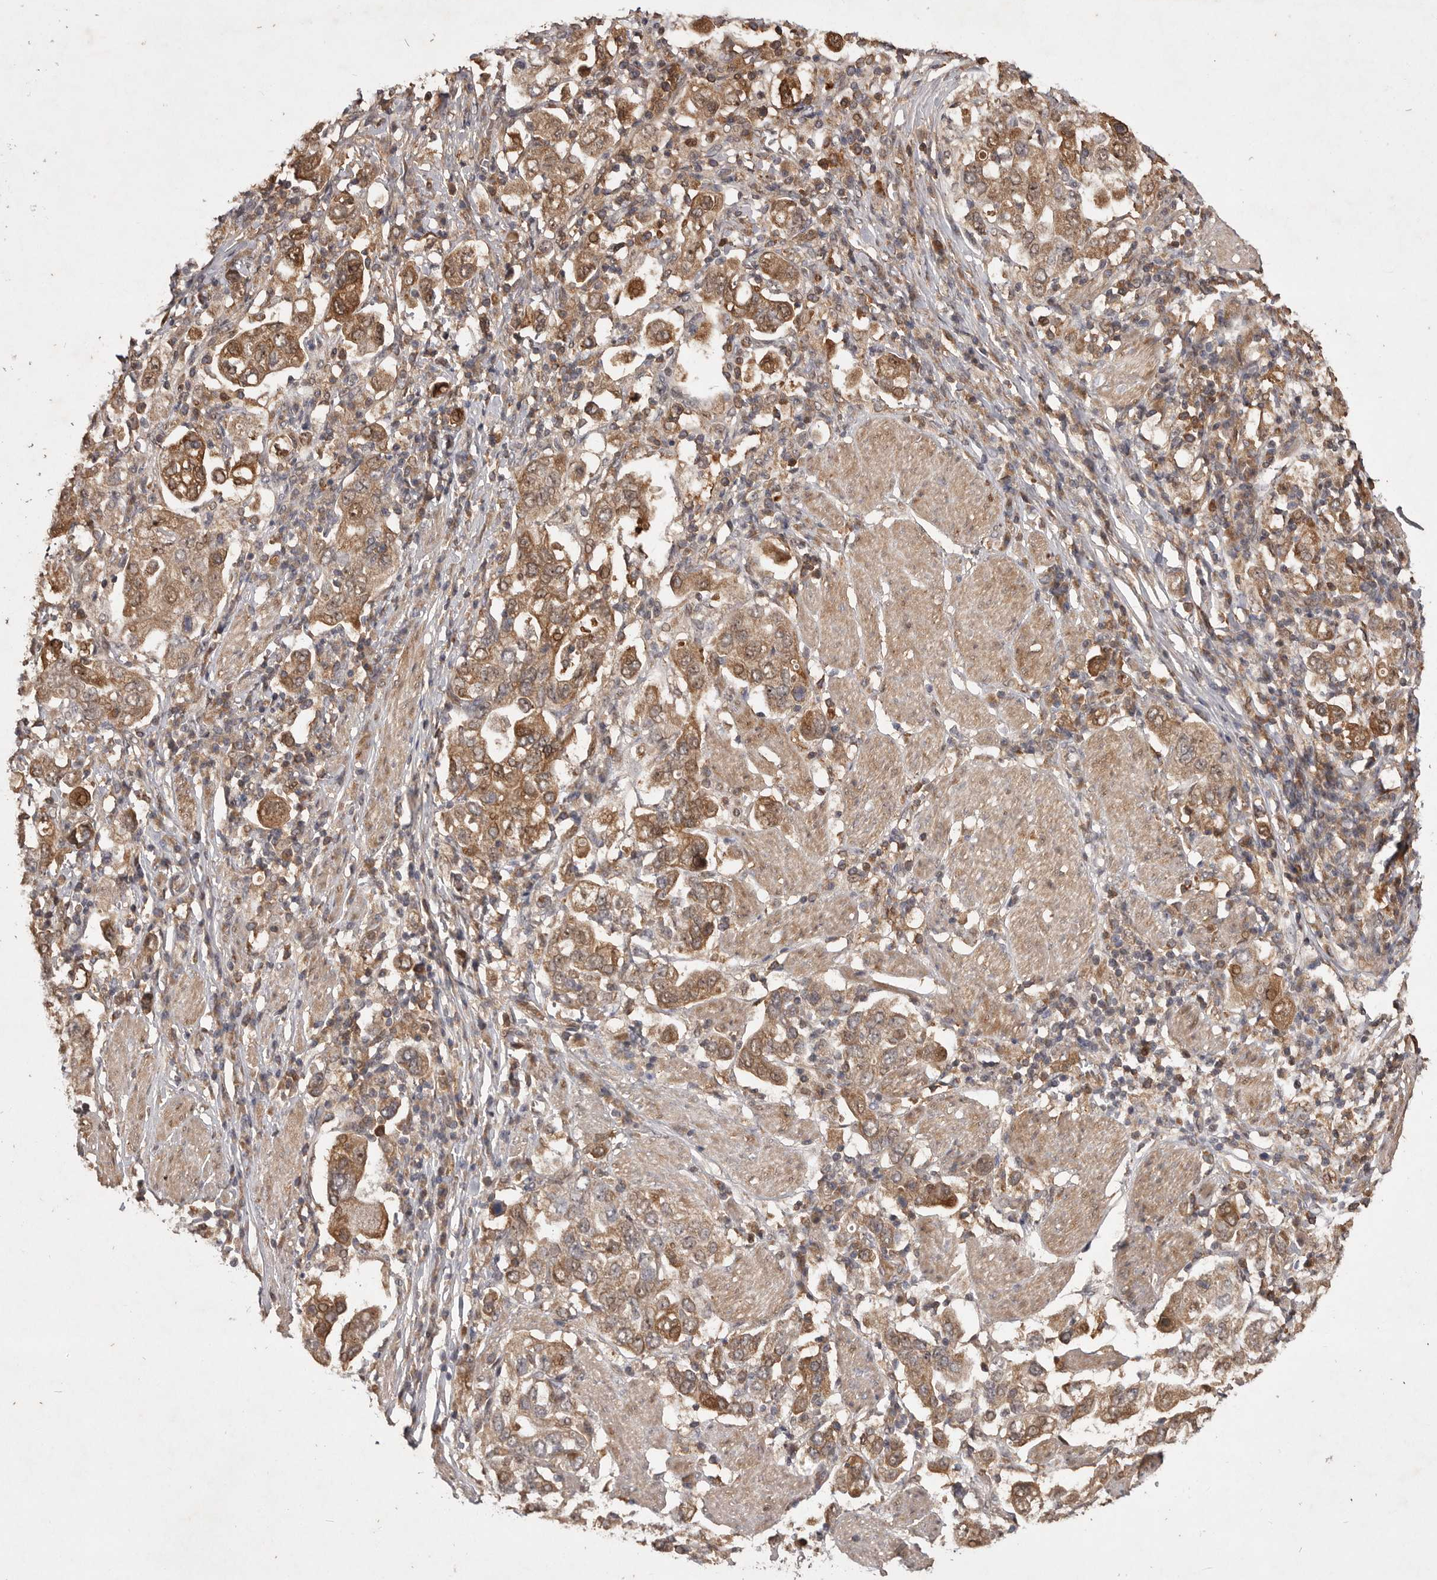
{"staining": {"intensity": "moderate", "quantity": ">75%", "location": "cytoplasmic/membranous"}, "tissue": "stomach cancer", "cell_type": "Tumor cells", "image_type": "cancer", "snomed": [{"axis": "morphology", "description": "Adenocarcinoma, NOS"}, {"axis": "topography", "description": "Stomach, upper"}], "caption": "Stomach cancer (adenocarcinoma) stained with a brown dye shows moderate cytoplasmic/membranous positive staining in approximately >75% of tumor cells.", "gene": "VN1R4", "patient": {"sex": "male", "age": 62}}